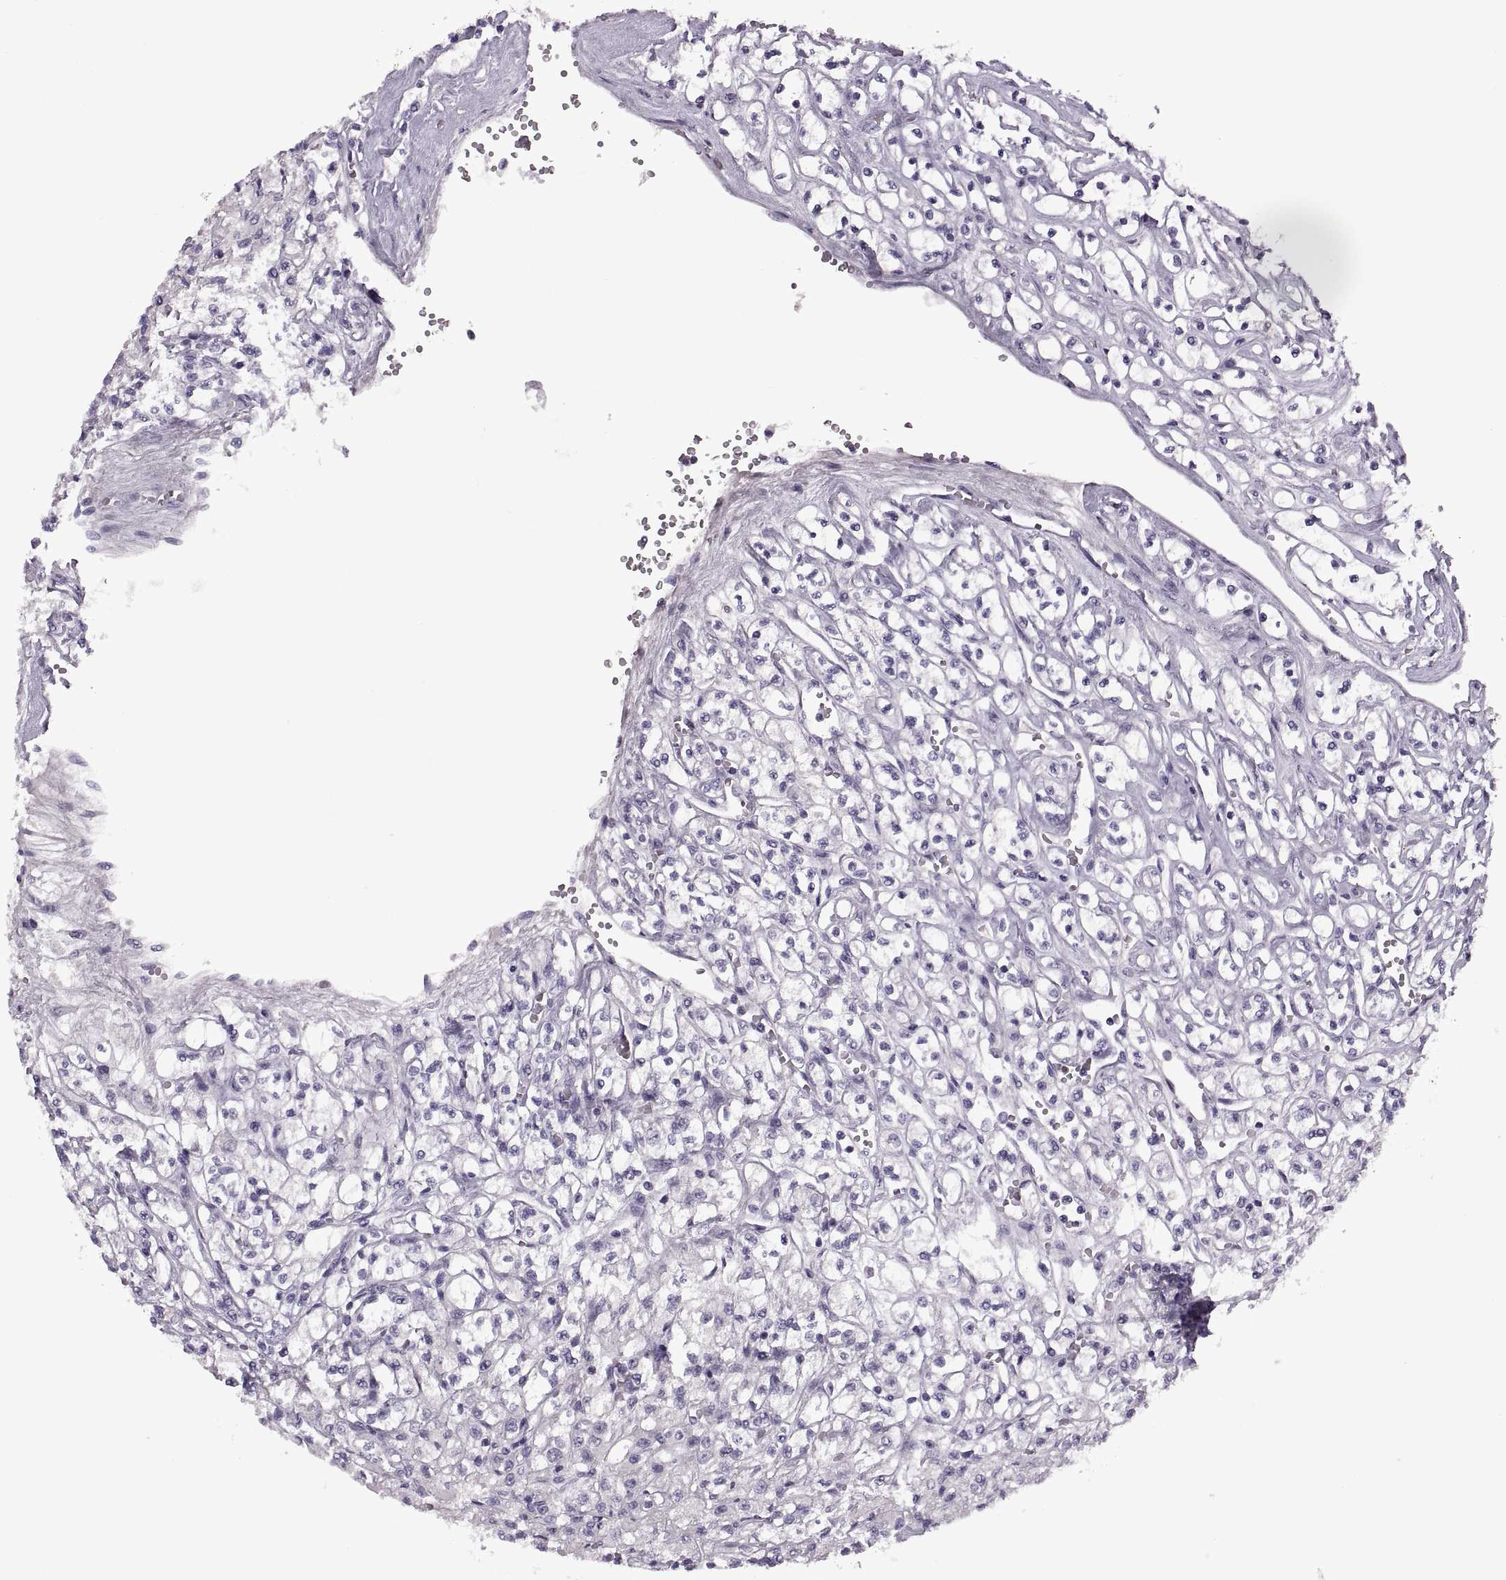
{"staining": {"intensity": "negative", "quantity": "none", "location": "none"}, "tissue": "renal cancer", "cell_type": "Tumor cells", "image_type": "cancer", "snomed": [{"axis": "morphology", "description": "Adenocarcinoma, NOS"}, {"axis": "topography", "description": "Kidney"}], "caption": "IHC of human renal adenocarcinoma reveals no positivity in tumor cells.", "gene": "RIPK4", "patient": {"sex": "female", "age": 70}}